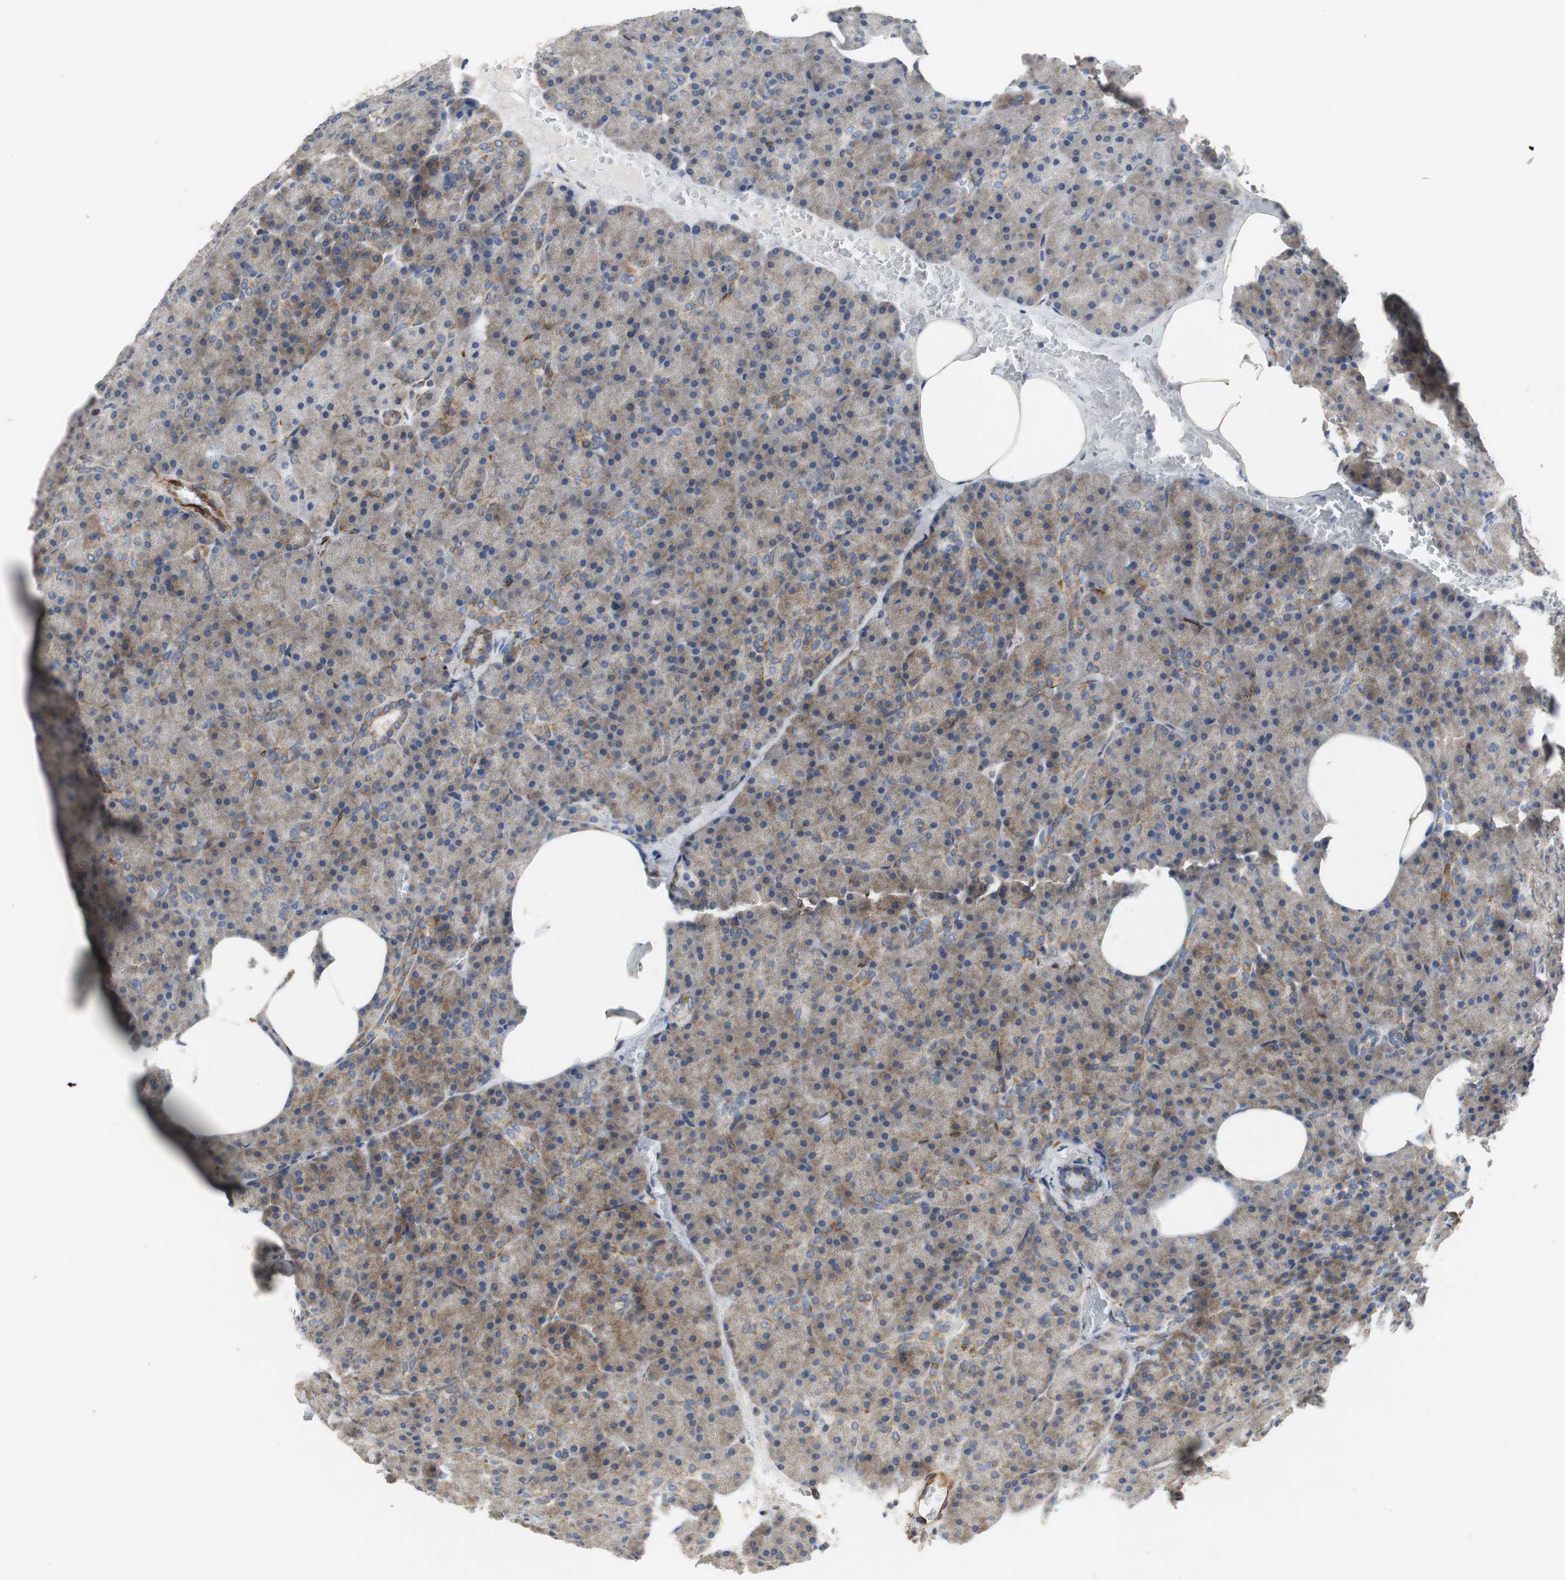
{"staining": {"intensity": "weak", "quantity": "25%-75%", "location": "cytoplasmic/membranous"}, "tissue": "pancreas", "cell_type": "Exocrine glandular cells", "image_type": "normal", "snomed": [{"axis": "morphology", "description": "Normal tissue, NOS"}, {"axis": "topography", "description": "Pancreas"}], "caption": "Exocrine glandular cells demonstrate weak cytoplasmic/membranous positivity in approximately 25%-75% of cells in unremarkable pancreas.", "gene": "ISCU", "patient": {"sex": "female", "age": 35}}